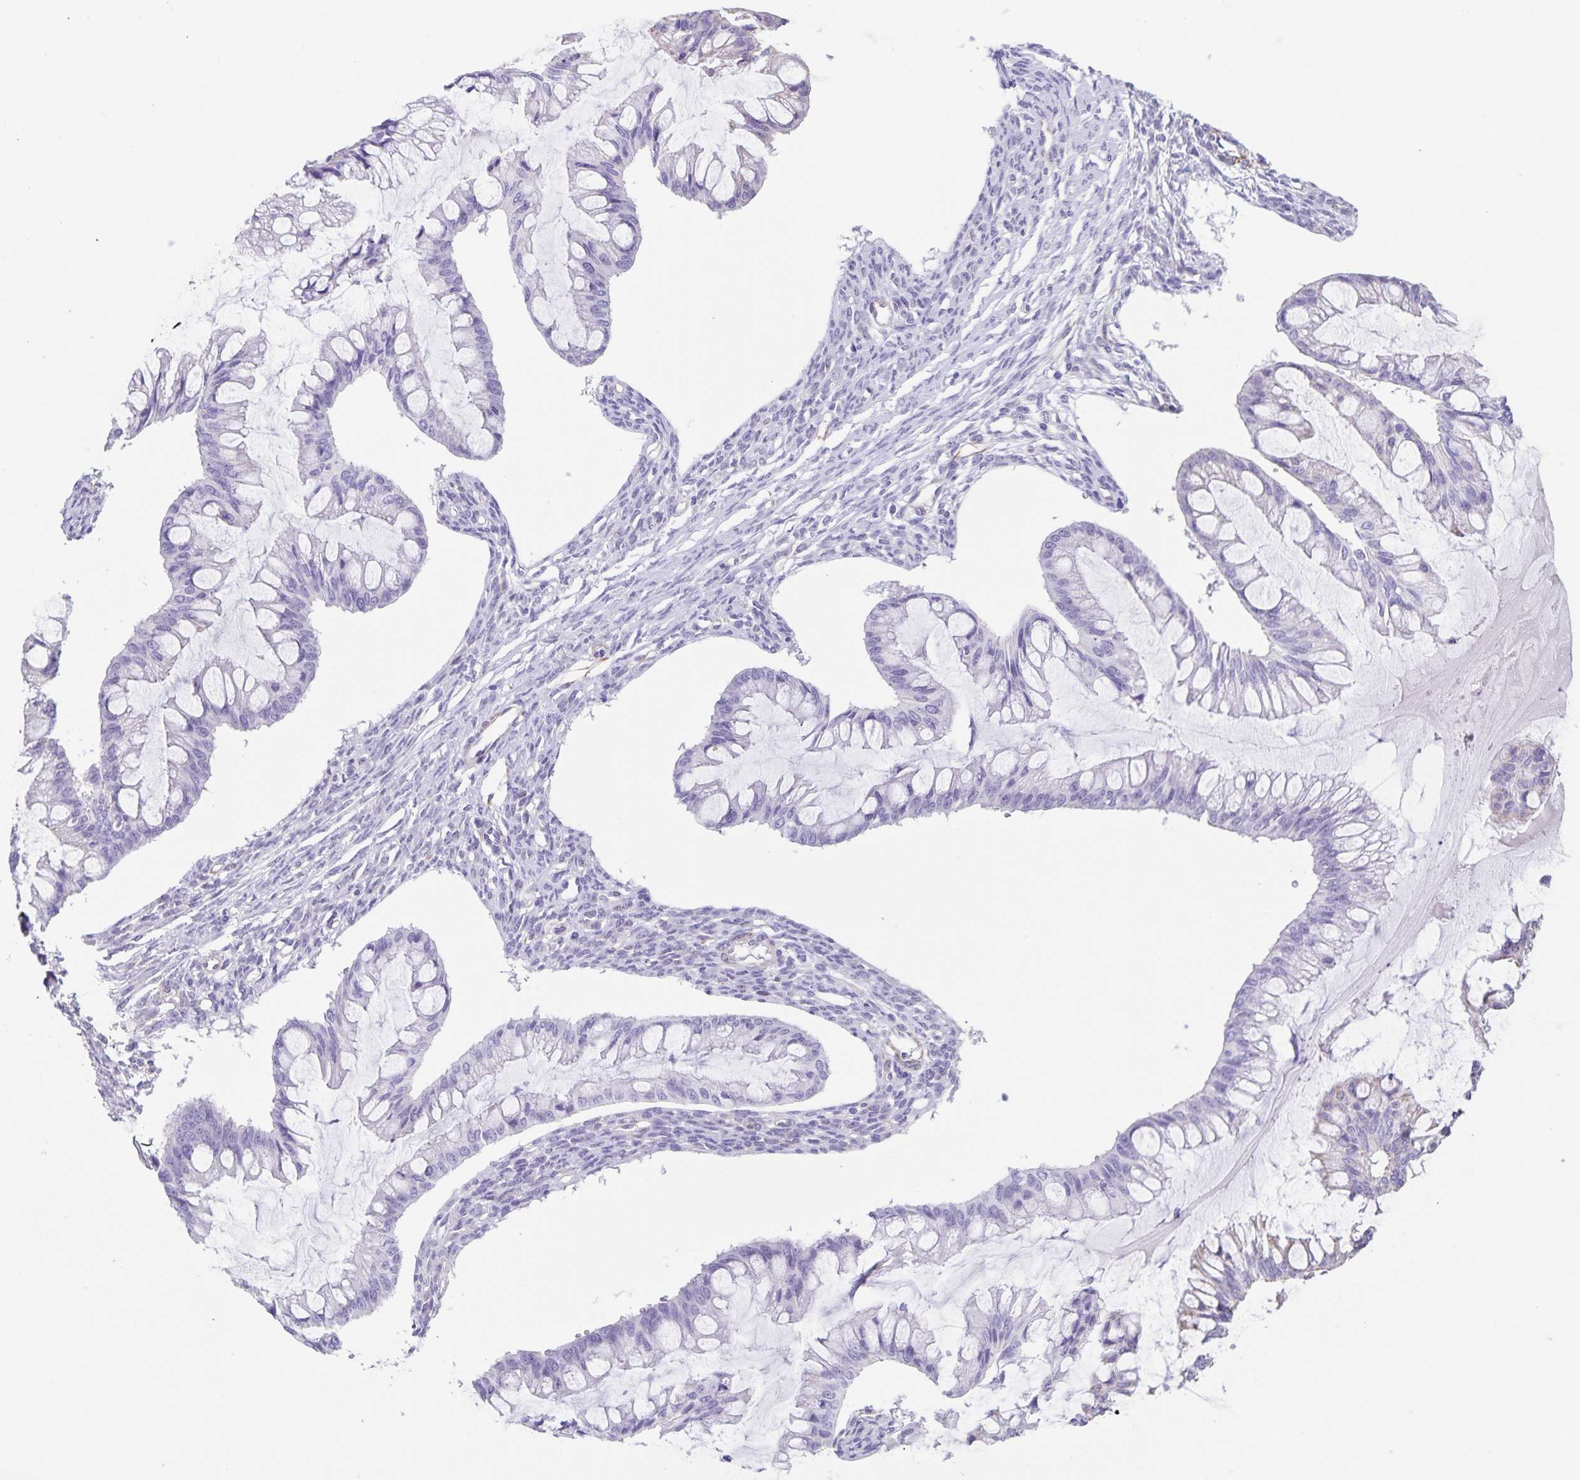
{"staining": {"intensity": "negative", "quantity": "none", "location": "none"}, "tissue": "ovarian cancer", "cell_type": "Tumor cells", "image_type": "cancer", "snomed": [{"axis": "morphology", "description": "Cystadenocarcinoma, mucinous, NOS"}, {"axis": "topography", "description": "Ovary"}], "caption": "Immunohistochemical staining of human ovarian mucinous cystadenocarcinoma demonstrates no significant positivity in tumor cells.", "gene": "SYNM", "patient": {"sex": "female", "age": 73}}